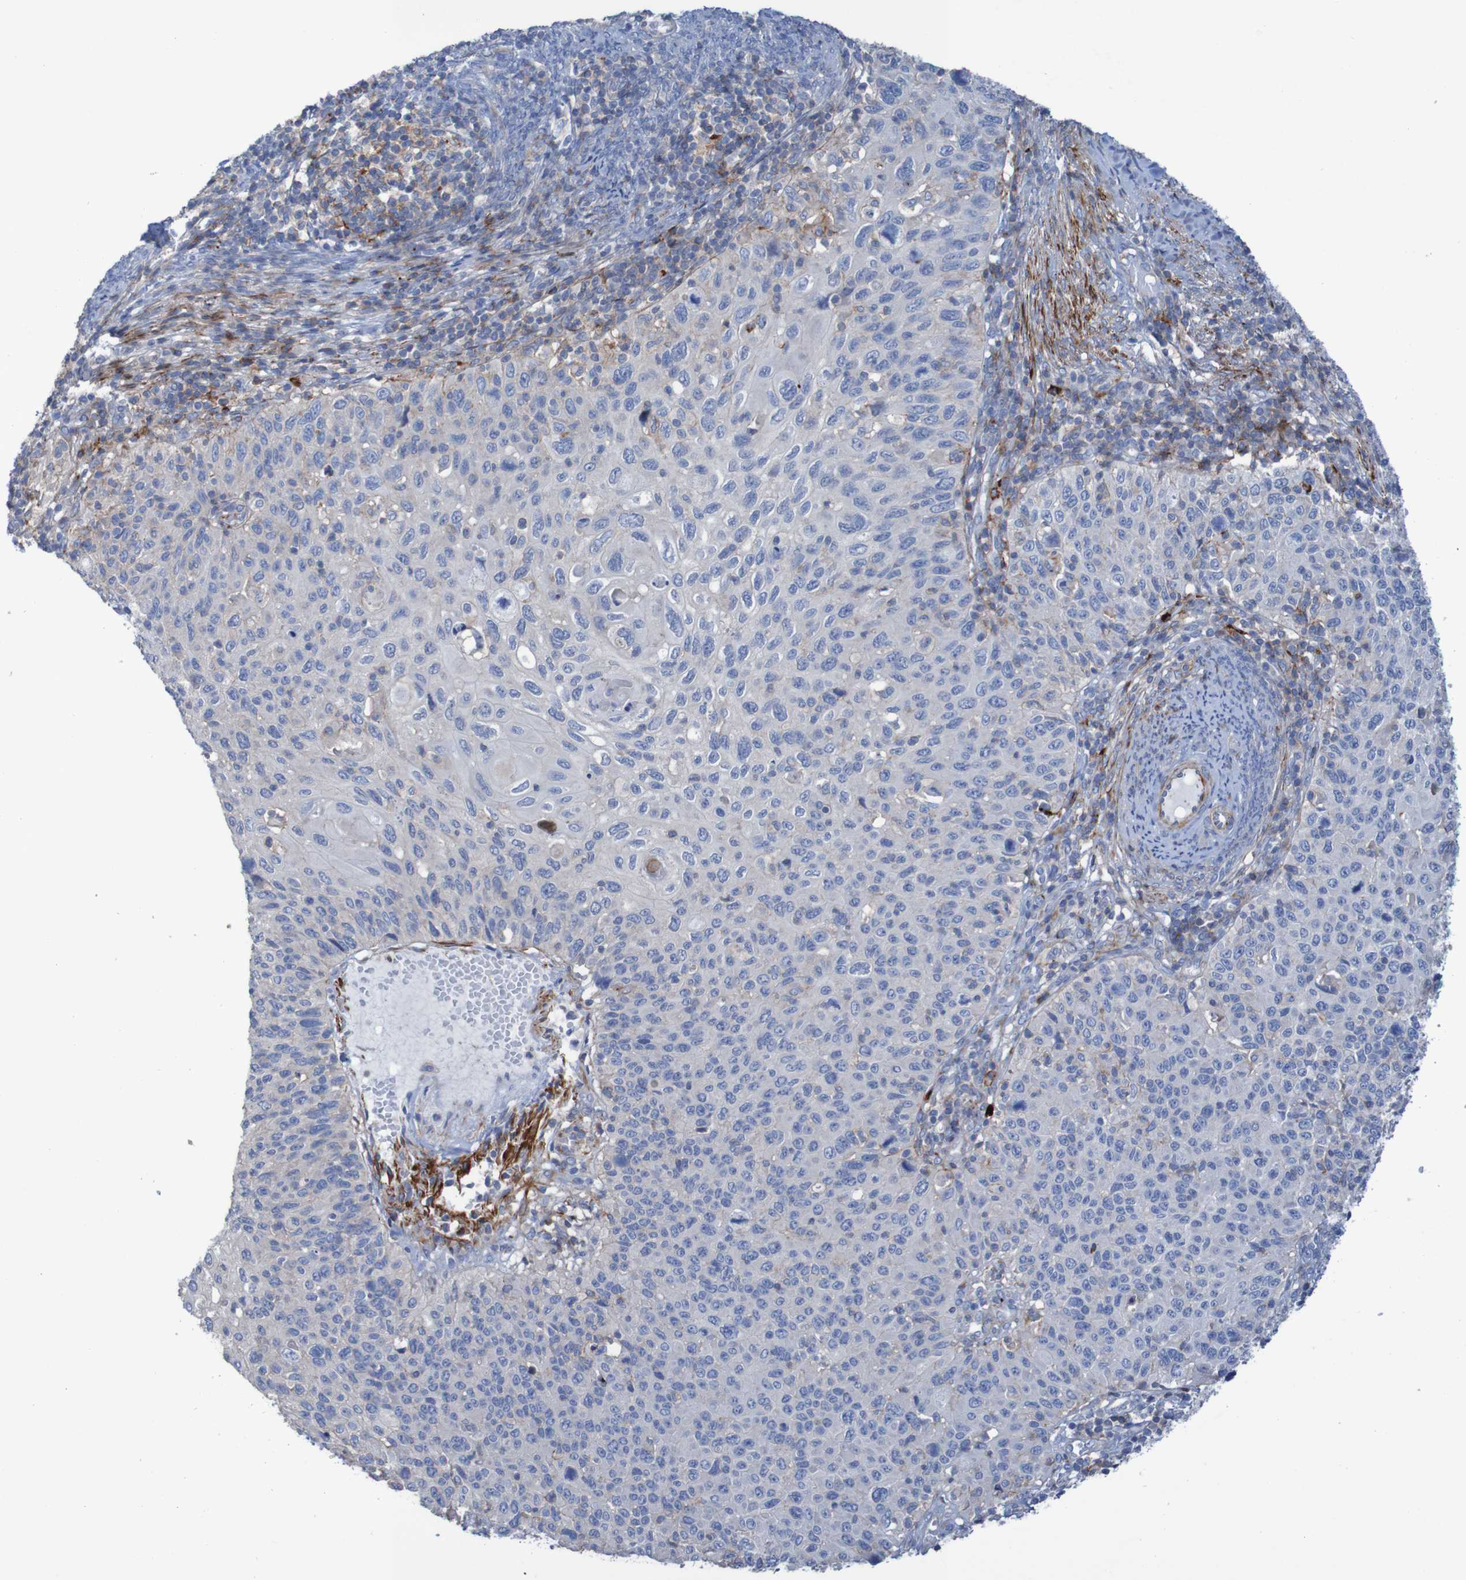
{"staining": {"intensity": "negative", "quantity": "none", "location": "none"}, "tissue": "cervical cancer", "cell_type": "Tumor cells", "image_type": "cancer", "snomed": [{"axis": "morphology", "description": "Squamous cell carcinoma, NOS"}, {"axis": "topography", "description": "Cervix"}], "caption": "An immunohistochemistry (IHC) image of cervical cancer is shown. There is no staining in tumor cells of cervical cancer.", "gene": "RNF182", "patient": {"sex": "female", "age": 70}}